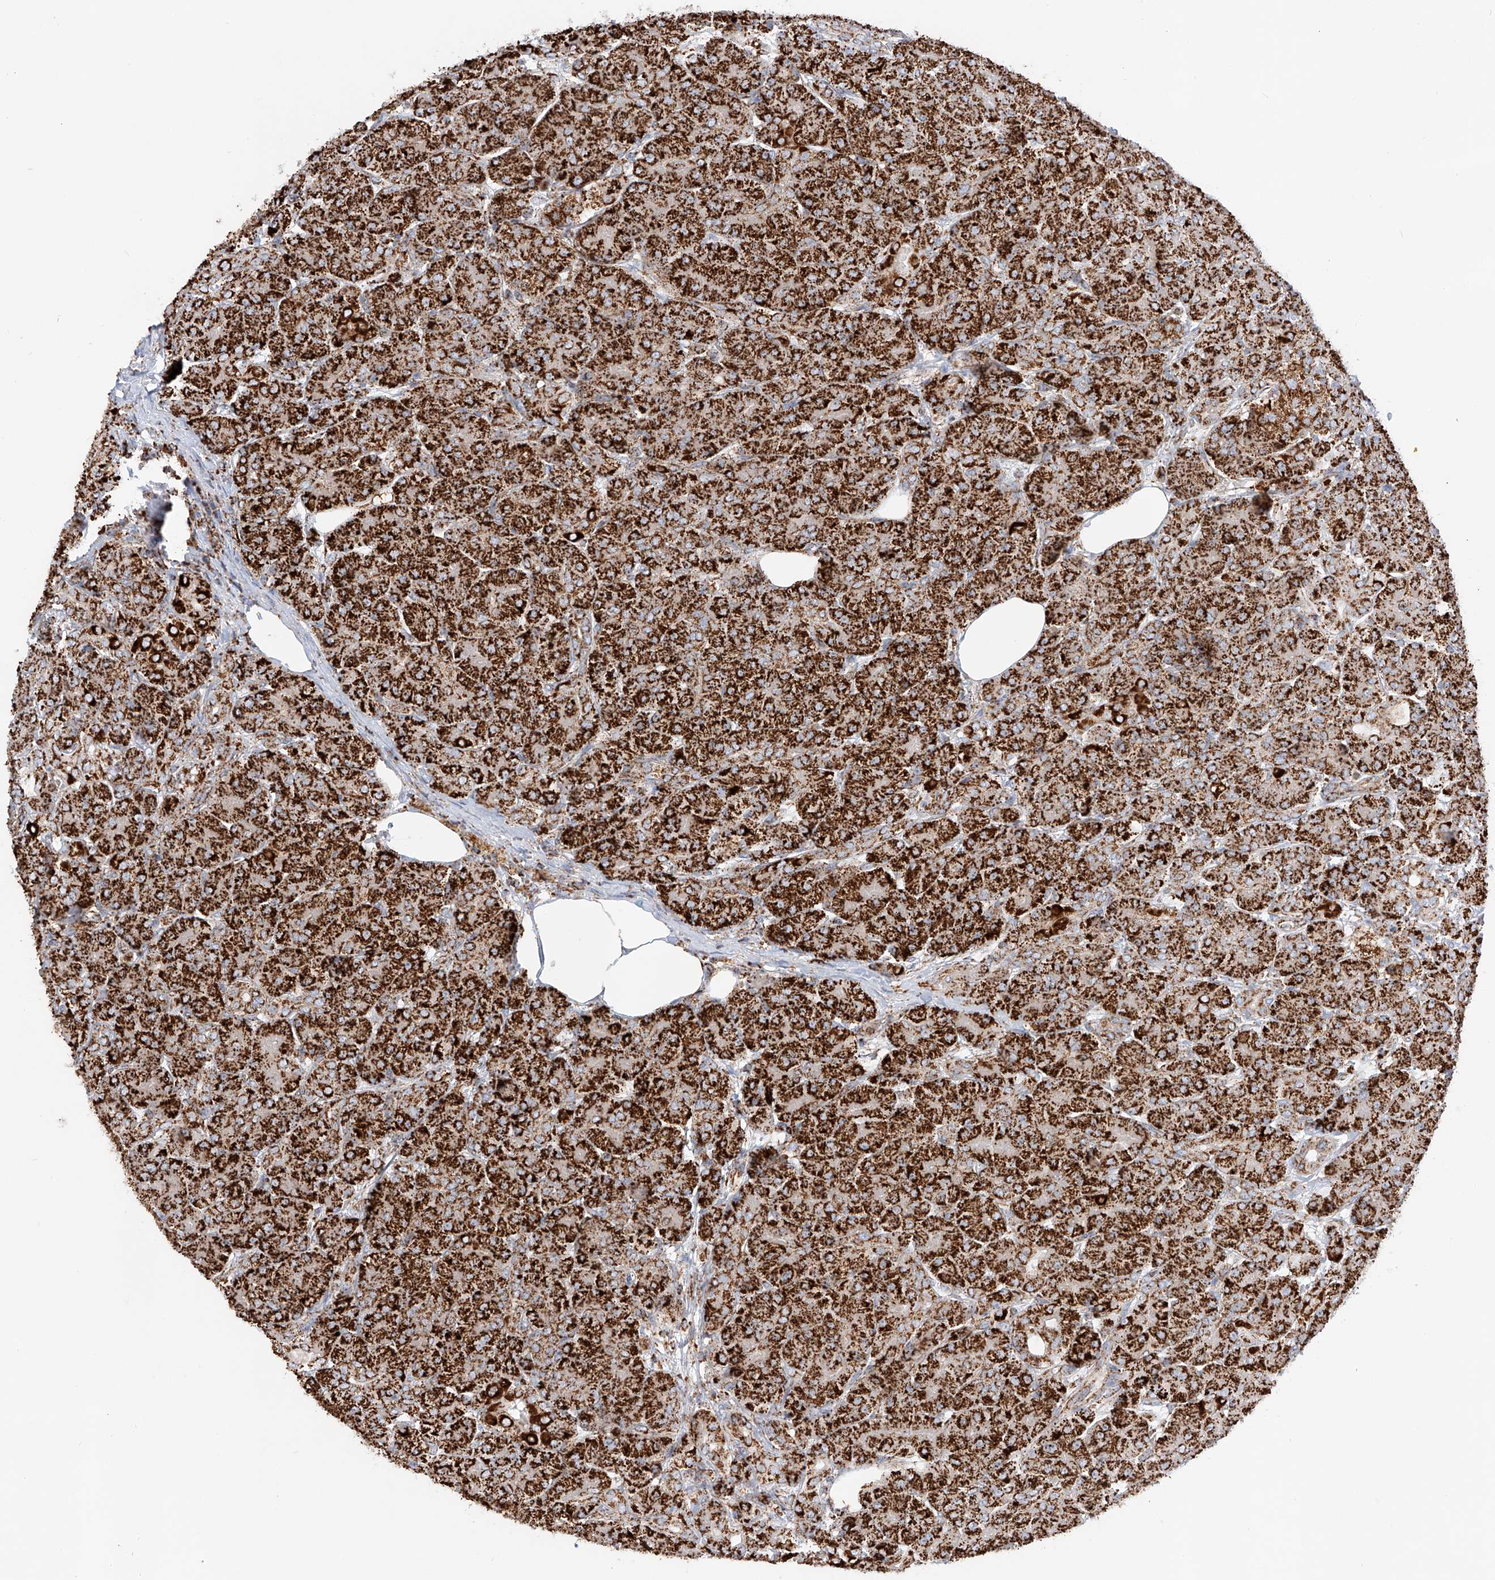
{"staining": {"intensity": "strong", "quantity": ">75%", "location": "cytoplasmic/membranous"}, "tissue": "pancreas", "cell_type": "Exocrine glandular cells", "image_type": "normal", "snomed": [{"axis": "morphology", "description": "Normal tissue, NOS"}, {"axis": "topography", "description": "Pancreas"}], "caption": "IHC micrograph of normal pancreas: human pancreas stained using immunohistochemistry displays high levels of strong protein expression localized specifically in the cytoplasmic/membranous of exocrine glandular cells, appearing as a cytoplasmic/membranous brown color.", "gene": "TTC27", "patient": {"sex": "male", "age": 63}}